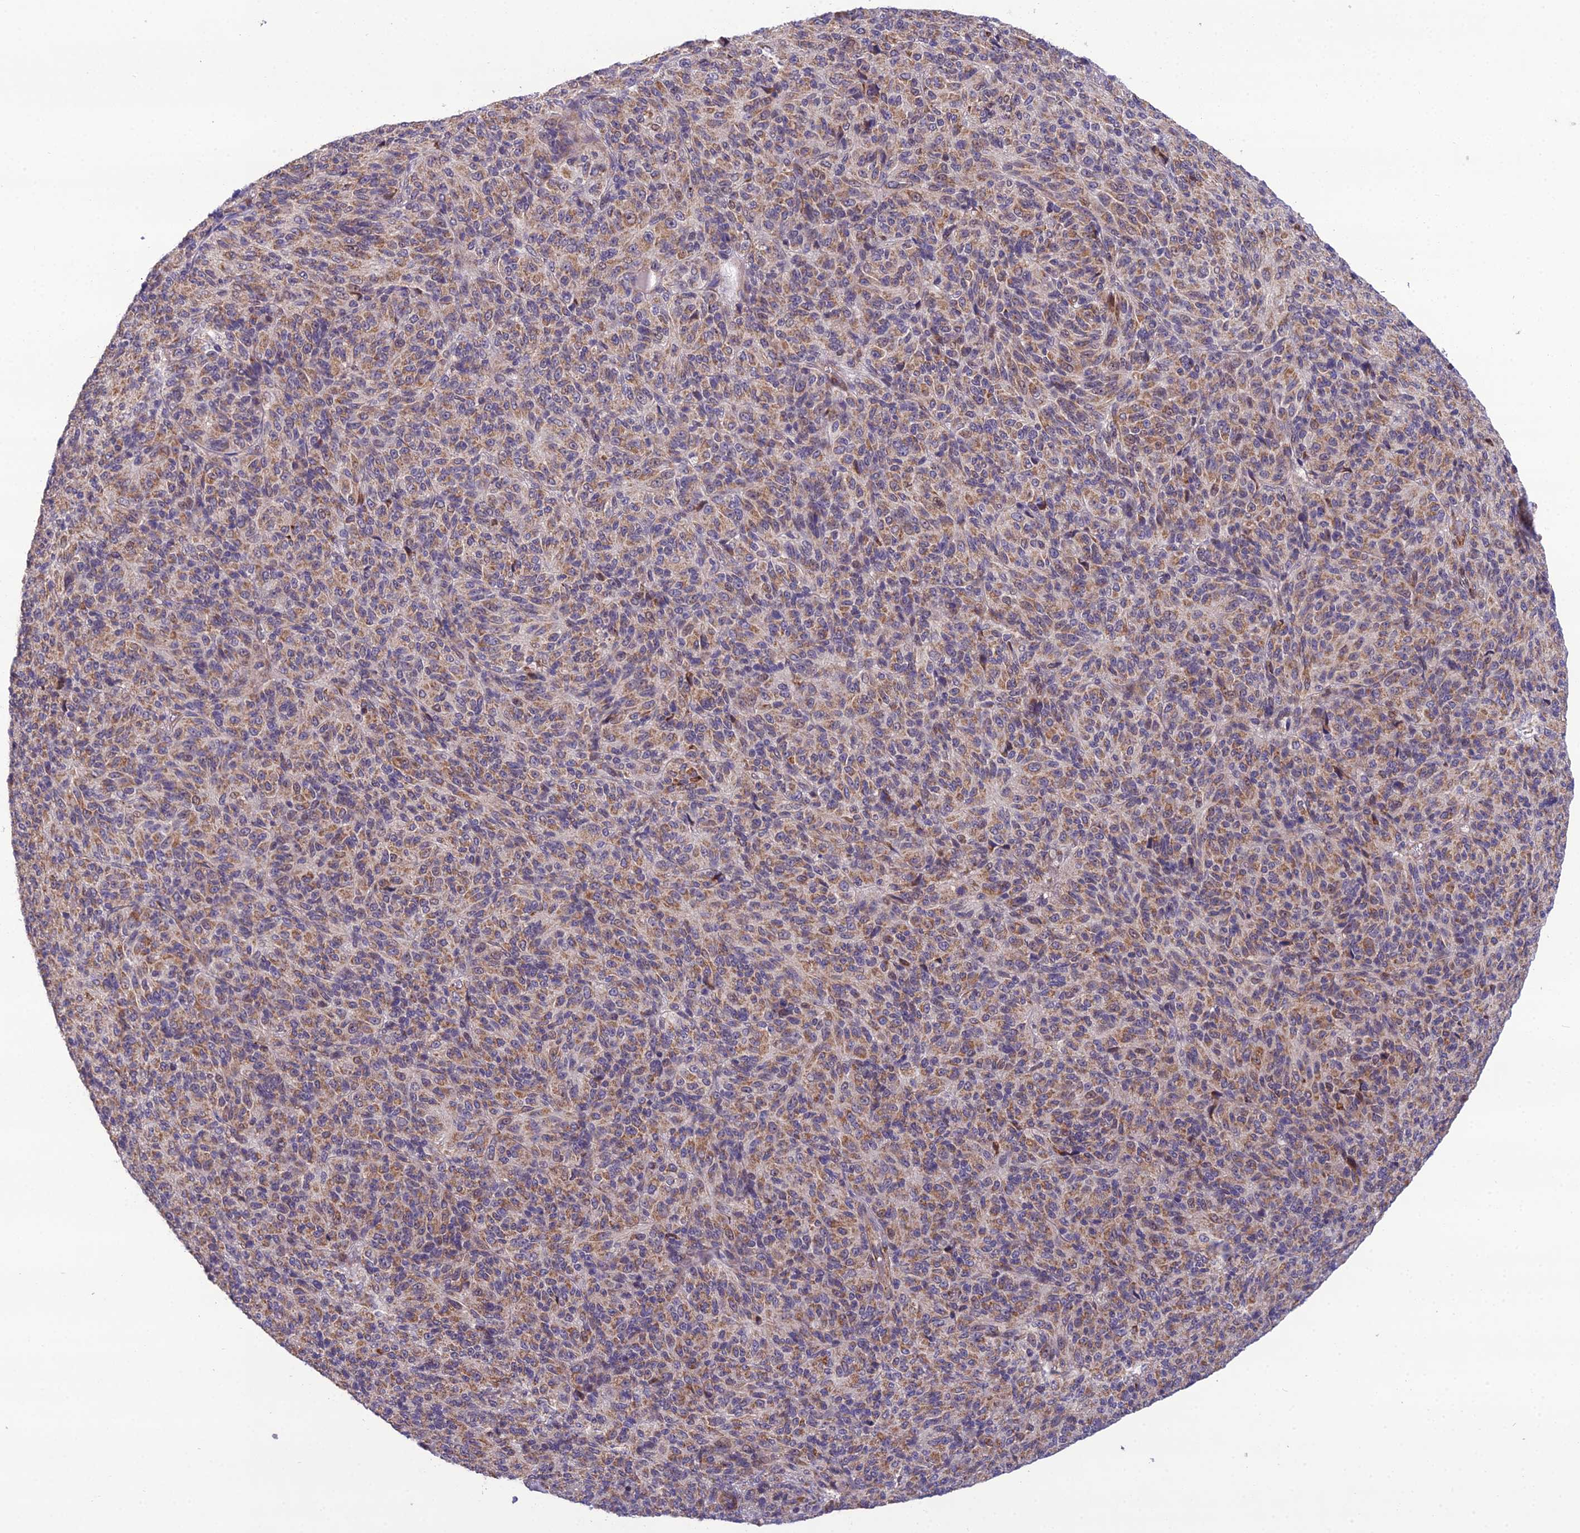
{"staining": {"intensity": "moderate", "quantity": ">75%", "location": "cytoplasmic/membranous"}, "tissue": "melanoma", "cell_type": "Tumor cells", "image_type": "cancer", "snomed": [{"axis": "morphology", "description": "Malignant melanoma, Metastatic site"}, {"axis": "topography", "description": "Brain"}], "caption": "There is medium levels of moderate cytoplasmic/membranous expression in tumor cells of melanoma, as demonstrated by immunohistochemical staining (brown color).", "gene": "NODAL", "patient": {"sex": "female", "age": 56}}